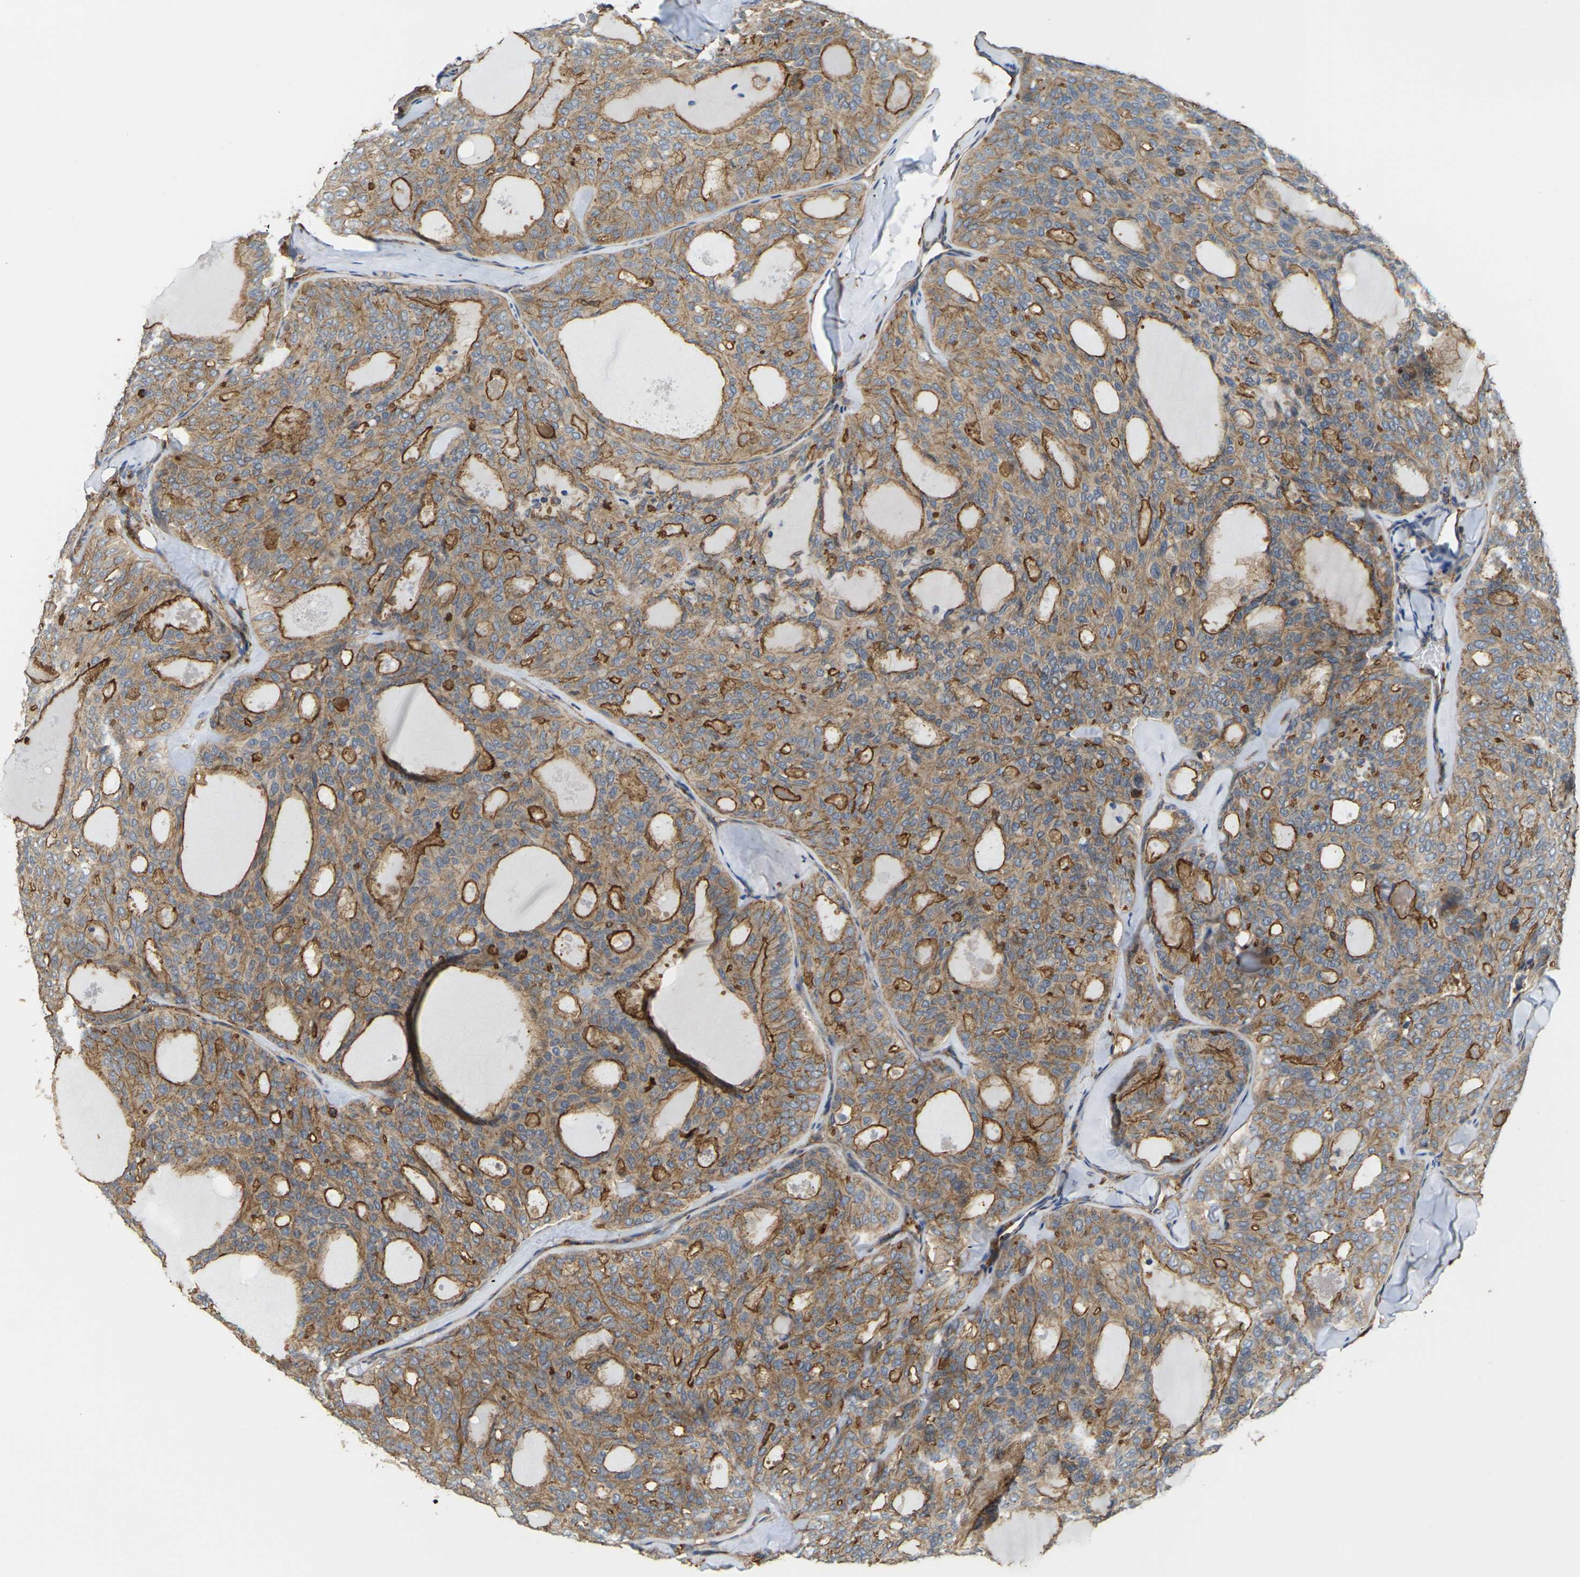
{"staining": {"intensity": "moderate", "quantity": ">75%", "location": "cytoplasmic/membranous"}, "tissue": "thyroid cancer", "cell_type": "Tumor cells", "image_type": "cancer", "snomed": [{"axis": "morphology", "description": "Follicular adenoma carcinoma, NOS"}, {"axis": "topography", "description": "Thyroid gland"}], "caption": "About >75% of tumor cells in thyroid cancer reveal moderate cytoplasmic/membranous protein positivity as visualized by brown immunohistochemical staining.", "gene": "IQGAP1", "patient": {"sex": "male", "age": 75}}